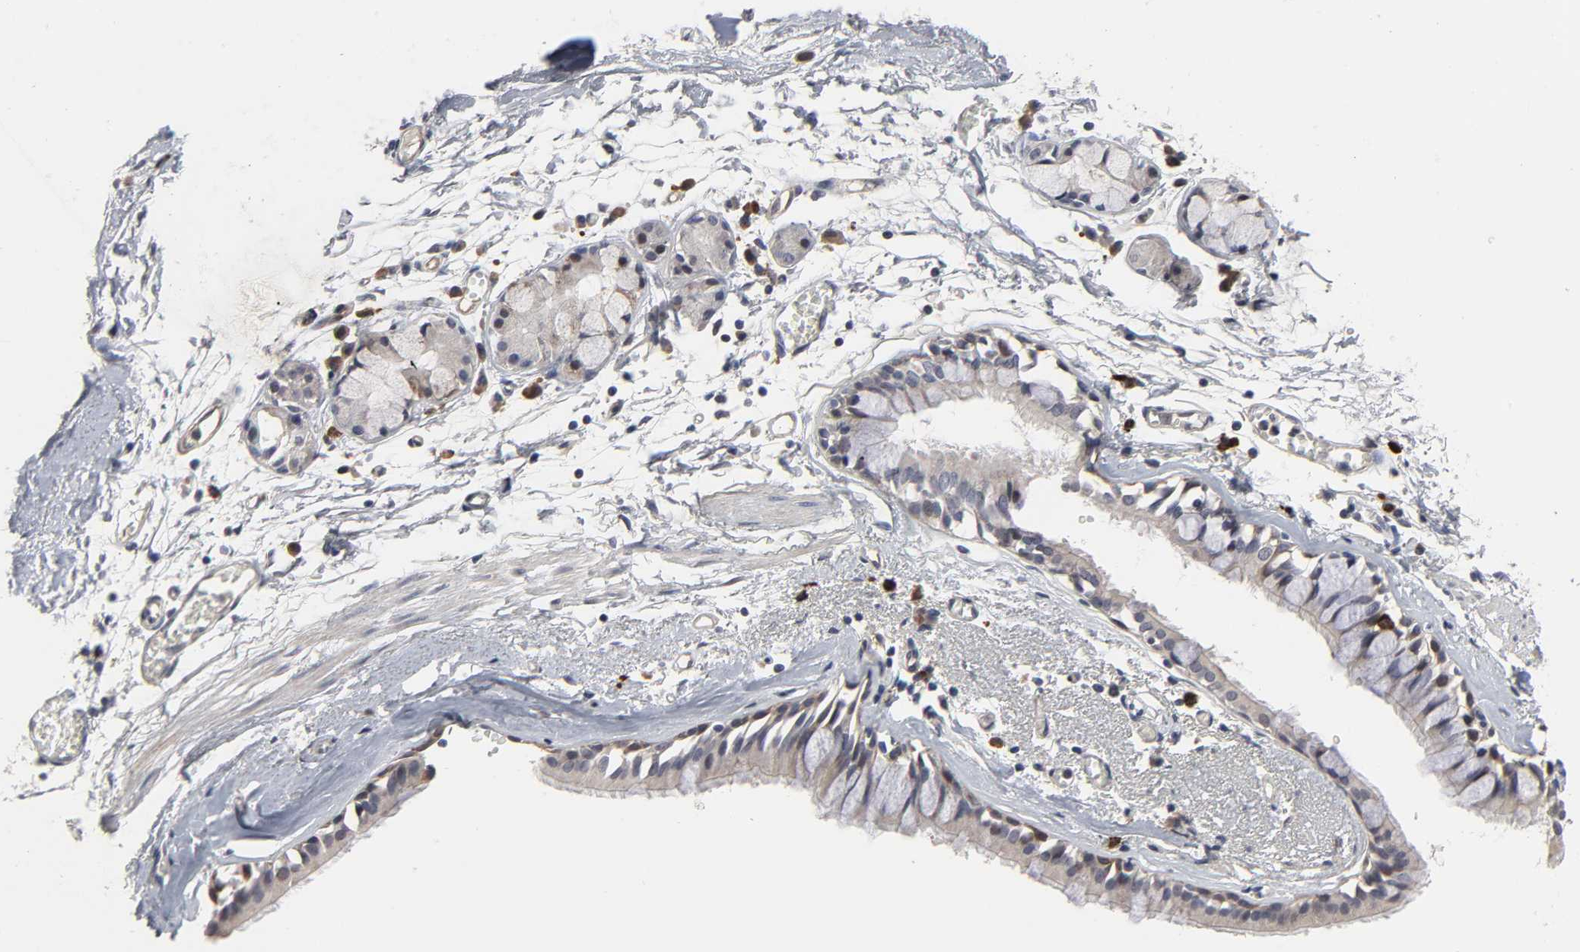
{"staining": {"intensity": "weak", "quantity": ">75%", "location": "cytoplasmic/membranous,nuclear"}, "tissue": "bronchus", "cell_type": "Respiratory epithelial cells", "image_type": "normal", "snomed": [{"axis": "morphology", "description": "Normal tissue, NOS"}, {"axis": "topography", "description": "Bronchus"}, {"axis": "topography", "description": "Lung"}], "caption": "Immunohistochemical staining of benign human bronchus displays low levels of weak cytoplasmic/membranous,nuclear expression in about >75% of respiratory epithelial cells.", "gene": "HNF4A", "patient": {"sex": "female", "age": 56}}